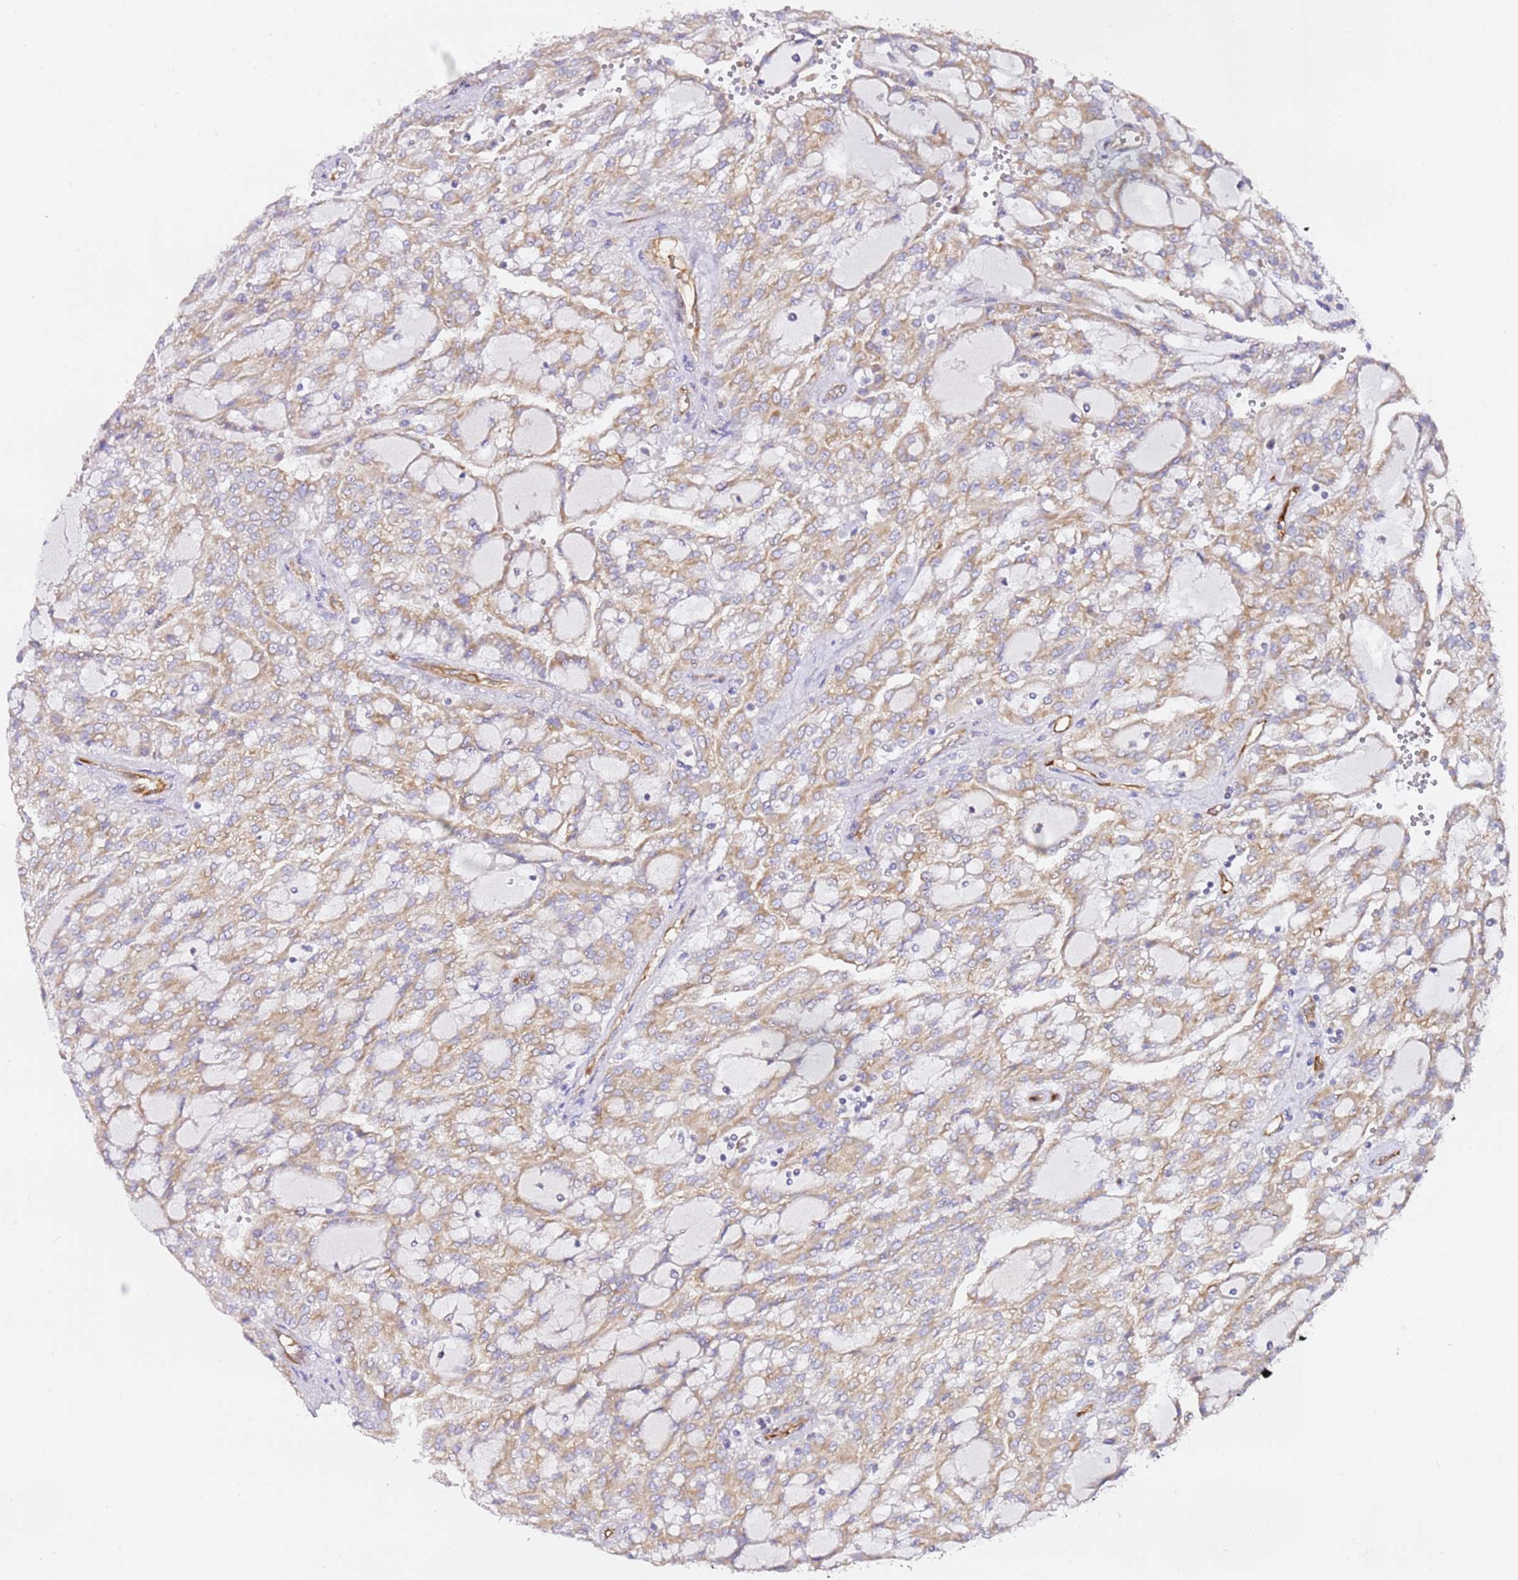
{"staining": {"intensity": "weak", "quantity": "25%-75%", "location": "cytoplasmic/membranous"}, "tissue": "renal cancer", "cell_type": "Tumor cells", "image_type": "cancer", "snomed": [{"axis": "morphology", "description": "Adenocarcinoma, NOS"}, {"axis": "topography", "description": "Kidney"}], "caption": "Renal cancer (adenocarcinoma) tissue shows weak cytoplasmic/membranous expression in about 25%-75% of tumor cells, visualized by immunohistochemistry.", "gene": "KIF7", "patient": {"sex": "male", "age": 63}}